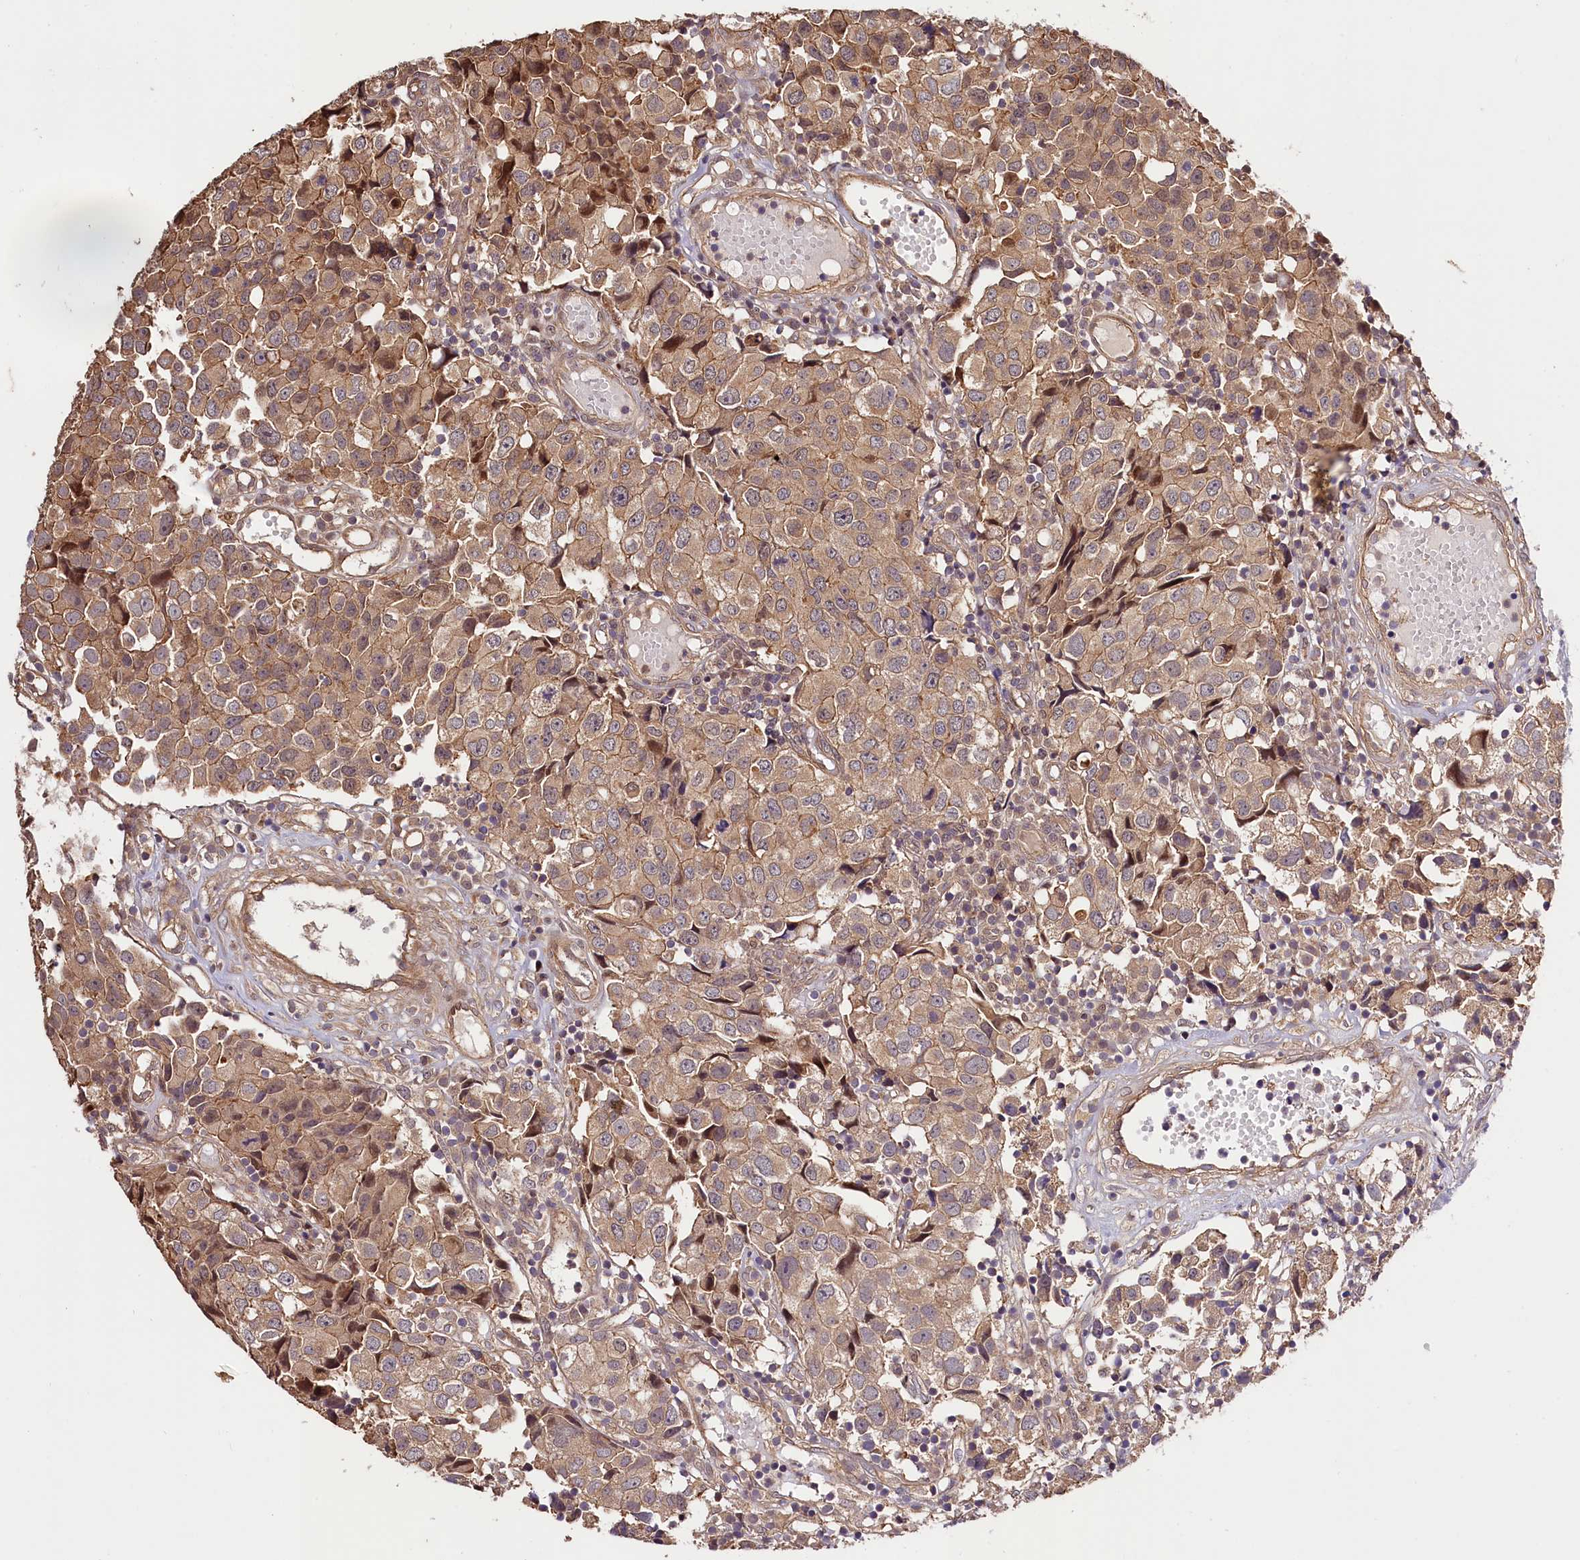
{"staining": {"intensity": "moderate", "quantity": ">75%", "location": "cytoplasmic/membranous"}, "tissue": "urothelial cancer", "cell_type": "Tumor cells", "image_type": "cancer", "snomed": [{"axis": "morphology", "description": "Urothelial carcinoma, High grade"}, {"axis": "topography", "description": "Urinary bladder"}], "caption": "This is an image of immunohistochemistry (IHC) staining of urothelial cancer, which shows moderate staining in the cytoplasmic/membranous of tumor cells.", "gene": "CES3", "patient": {"sex": "female", "age": 75}}